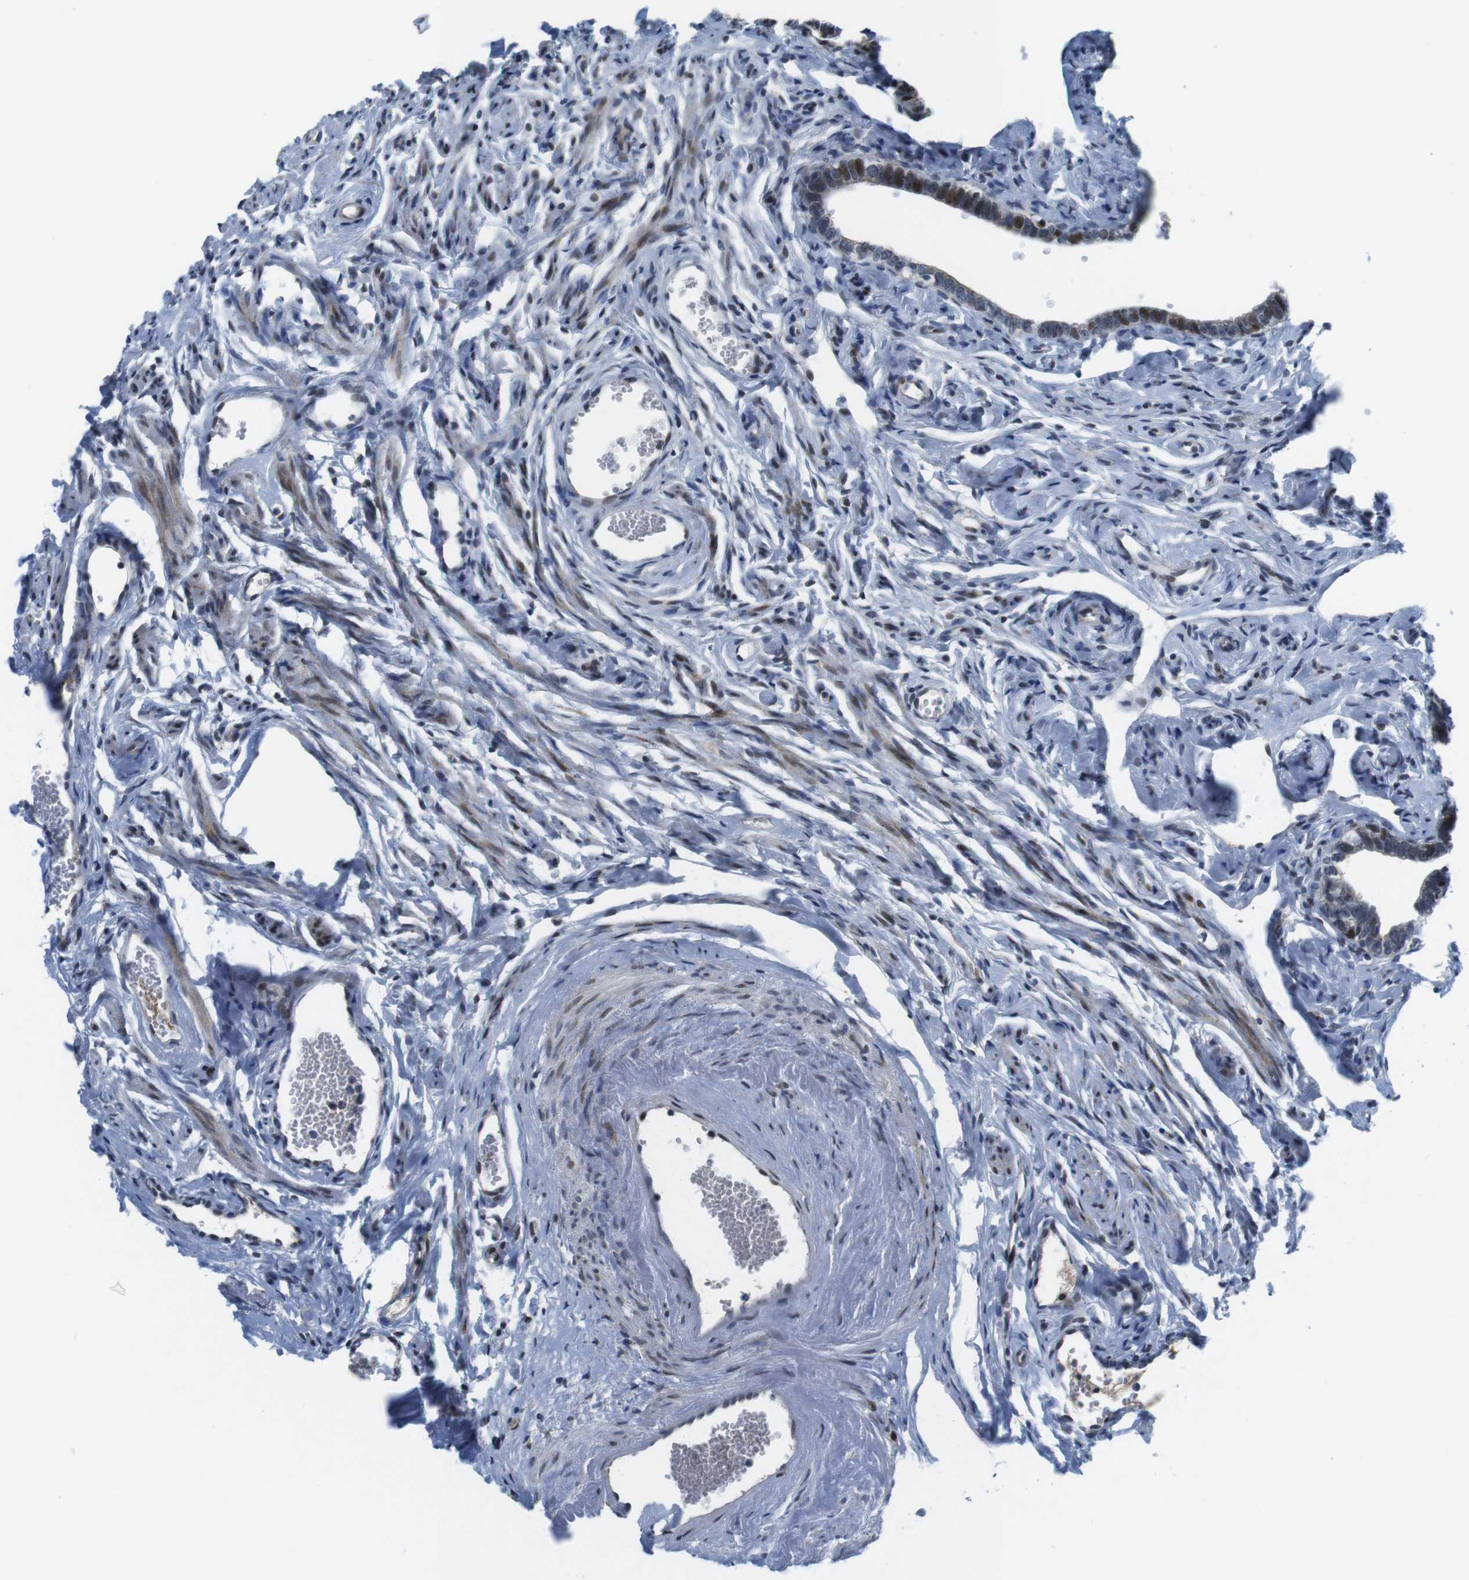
{"staining": {"intensity": "strong", "quantity": "25%-75%", "location": "nuclear"}, "tissue": "fallopian tube", "cell_type": "Glandular cells", "image_type": "normal", "snomed": [{"axis": "morphology", "description": "Normal tissue, NOS"}, {"axis": "topography", "description": "Fallopian tube"}], "caption": "Immunohistochemistry photomicrograph of benign fallopian tube: human fallopian tube stained using immunohistochemistry (IHC) demonstrates high levels of strong protein expression localized specifically in the nuclear of glandular cells, appearing as a nuclear brown color.", "gene": "MLH1", "patient": {"sex": "female", "age": 71}}